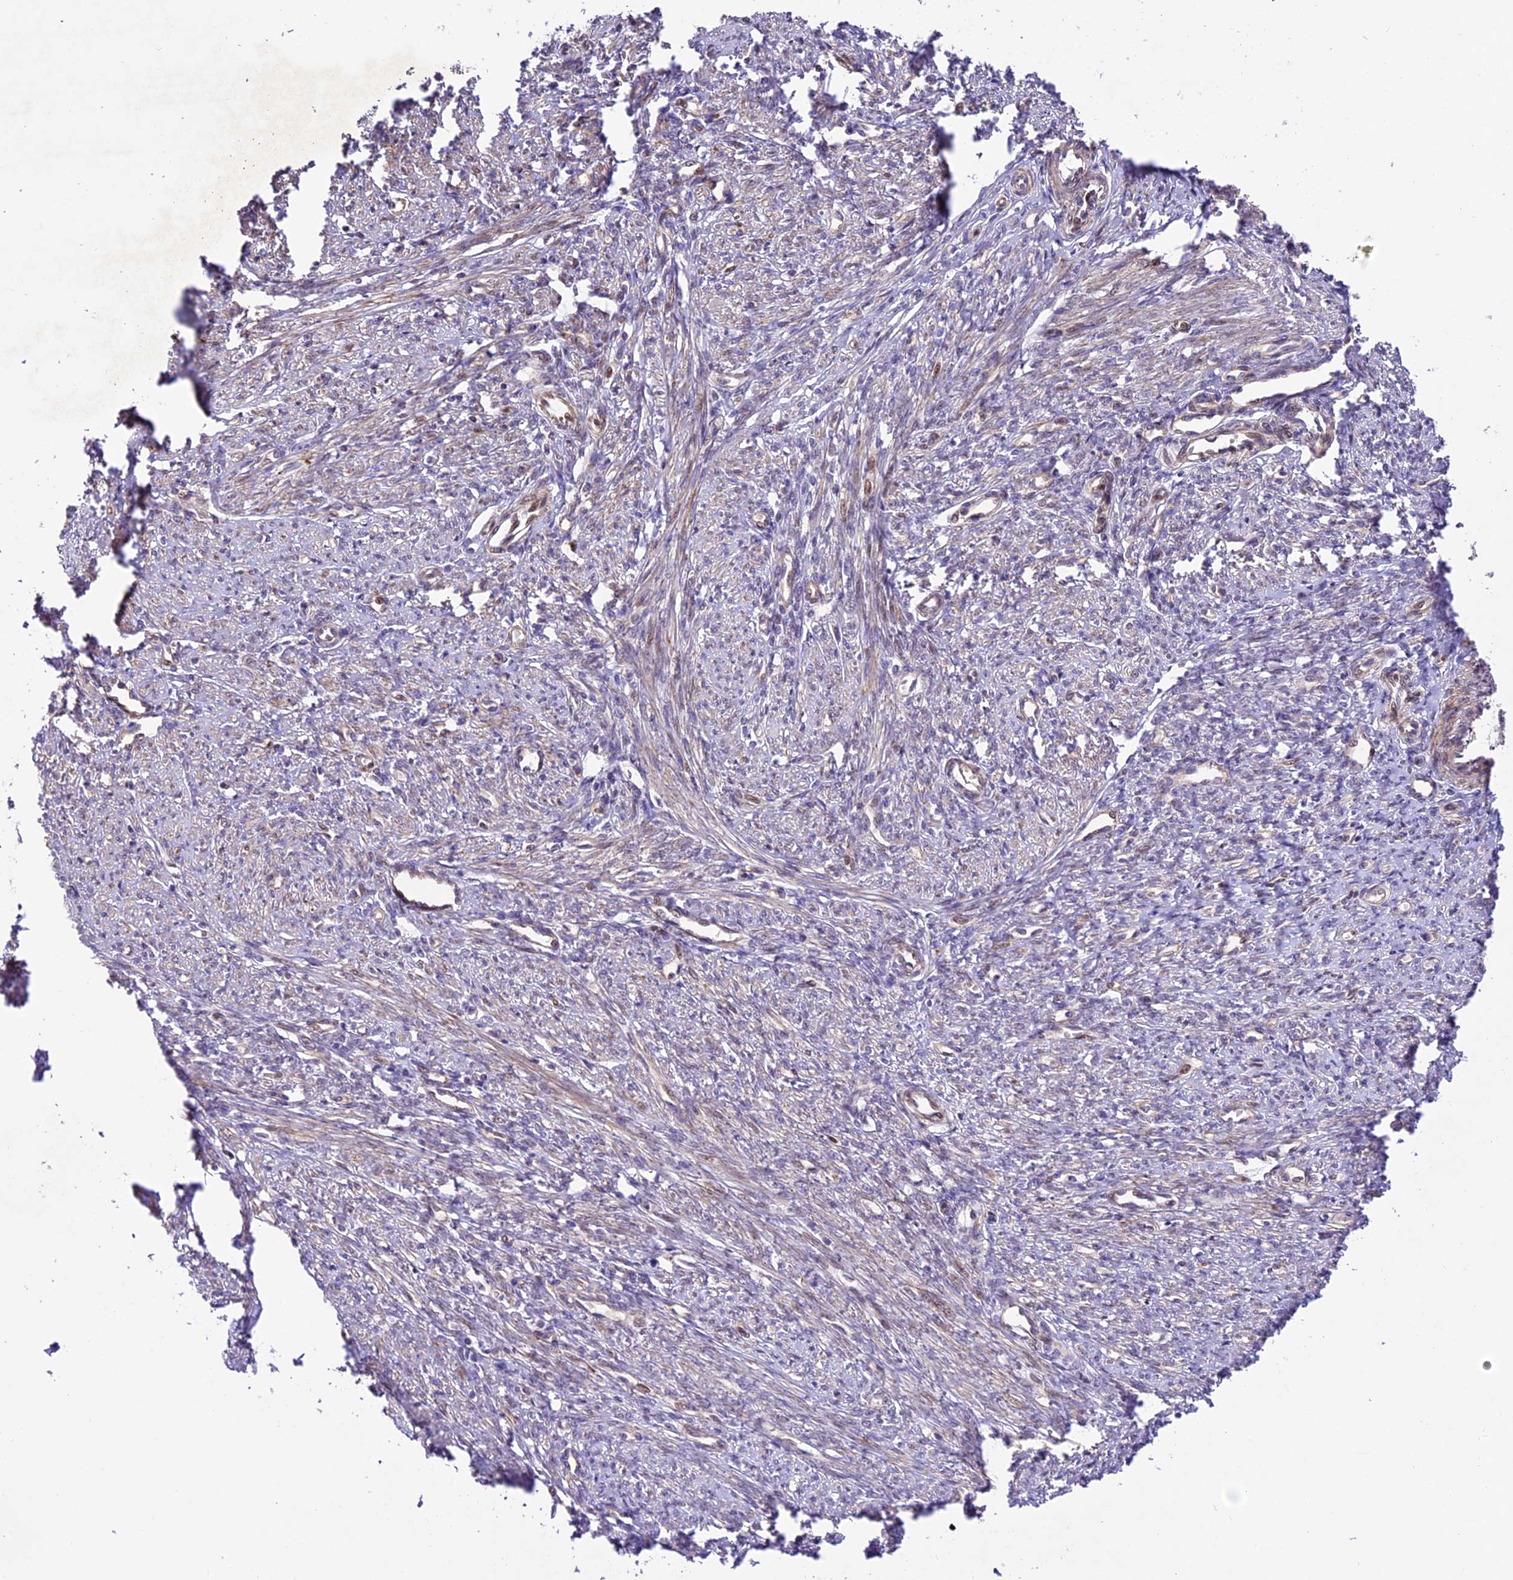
{"staining": {"intensity": "moderate", "quantity": "25%-75%", "location": "cytoplasmic/membranous"}, "tissue": "smooth muscle", "cell_type": "Smooth muscle cells", "image_type": "normal", "snomed": [{"axis": "morphology", "description": "Normal tissue, NOS"}, {"axis": "topography", "description": "Smooth muscle"}, {"axis": "topography", "description": "Uterus"}], "caption": "Immunohistochemistry (IHC) (DAB (3,3'-diaminobenzidine)) staining of unremarkable smooth muscle reveals moderate cytoplasmic/membranous protein positivity in about 25%-75% of smooth muscle cells.", "gene": "CCSER1", "patient": {"sex": "female", "age": 59}}